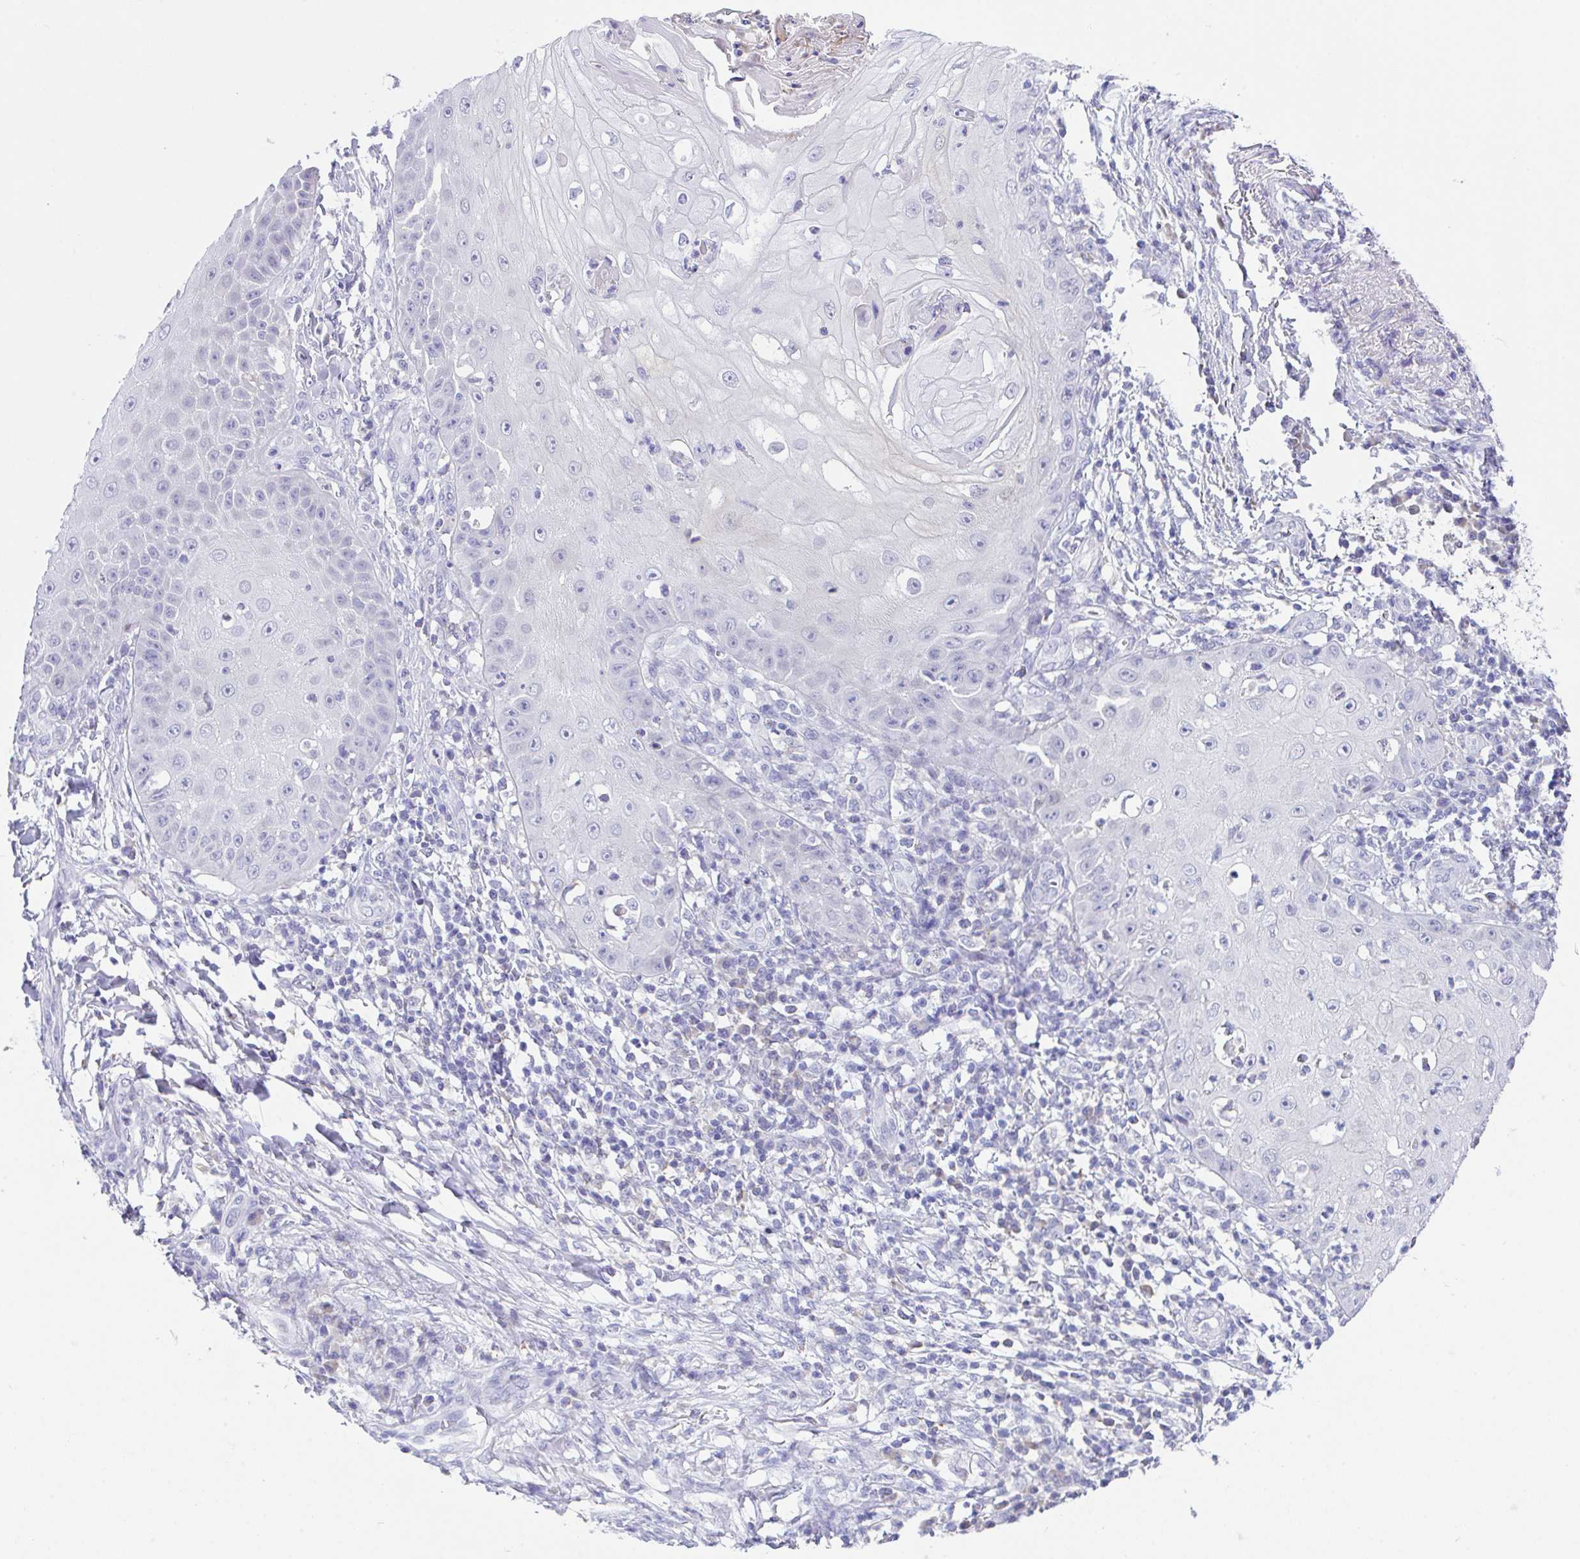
{"staining": {"intensity": "negative", "quantity": "none", "location": "none"}, "tissue": "skin cancer", "cell_type": "Tumor cells", "image_type": "cancer", "snomed": [{"axis": "morphology", "description": "Squamous cell carcinoma, NOS"}, {"axis": "topography", "description": "Skin"}], "caption": "Image shows no significant protein staining in tumor cells of skin cancer.", "gene": "HOXB4", "patient": {"sex": "male", "age": 70}}